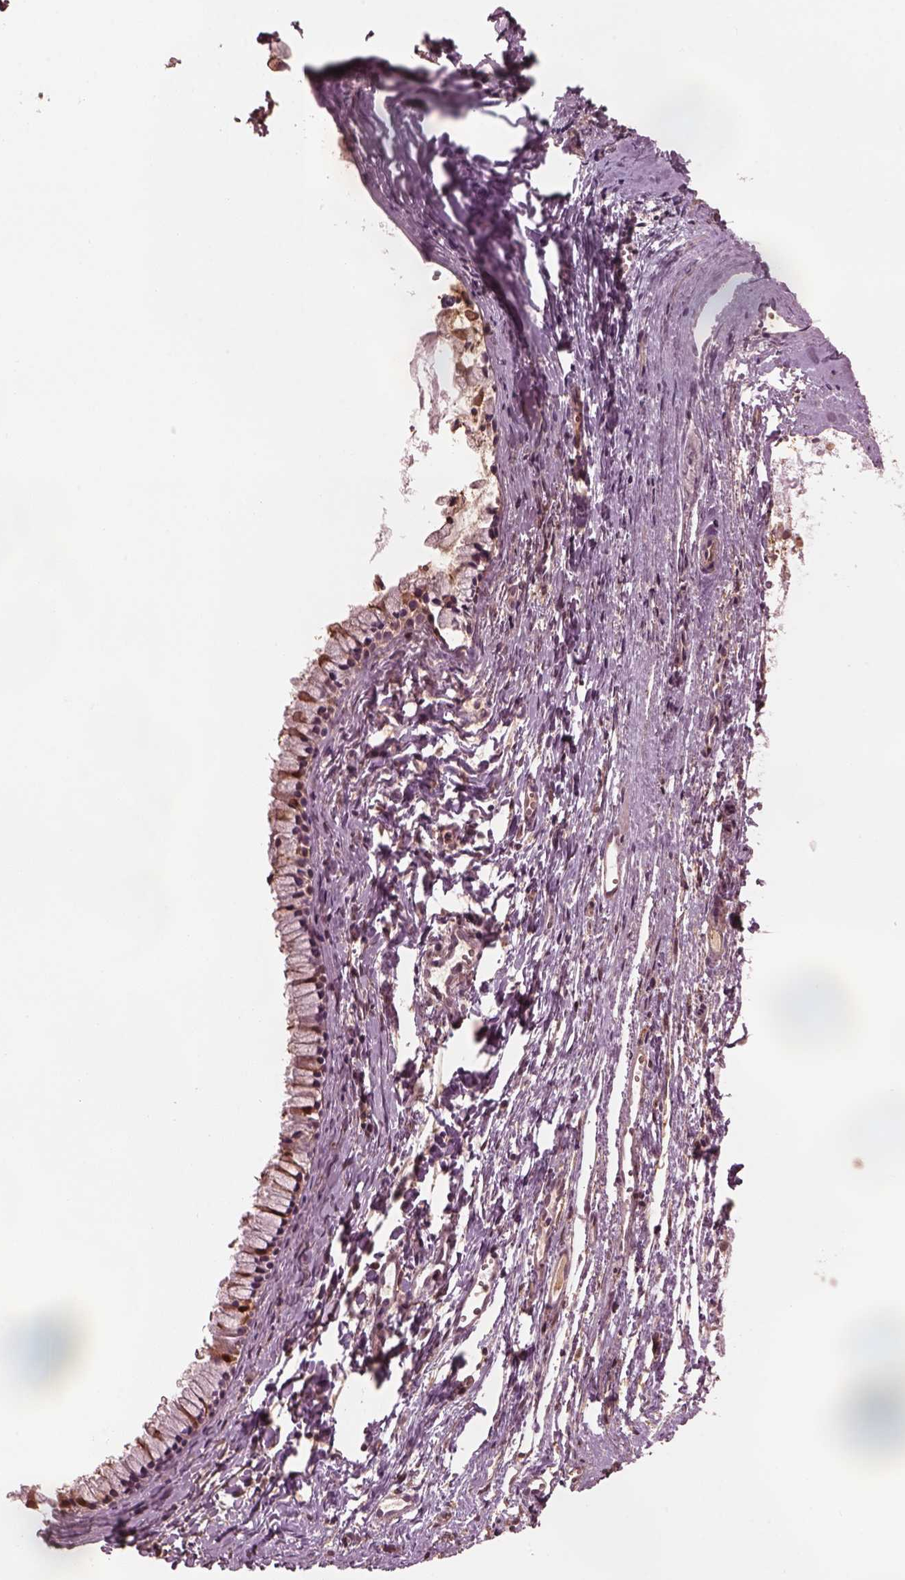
{"staining": {"intensity": "moderate", "quantity": "<25%", "location": "cytoplasmic/membranous,nuclear"}, "tissue": "nasopharynx", "cell_type": "Respiratory epithelial cells", "image_type": "normal", "snomed": [{"axis": "morphology", "description": "Normal tissue, NOS"}, {"axis": "topography", "description": "Nasopharynx"}], "caption": "DAB (3,3'-diaminobenzidine) immunohistochemical staining of benign human nasopharynx displays moderate cytoplasmic/membranous,nuclear protein positivity in approximately <25% of respiratory epithelial cells.", "gene": "SRI", "patient": {"sex": "male", "age": 83}}